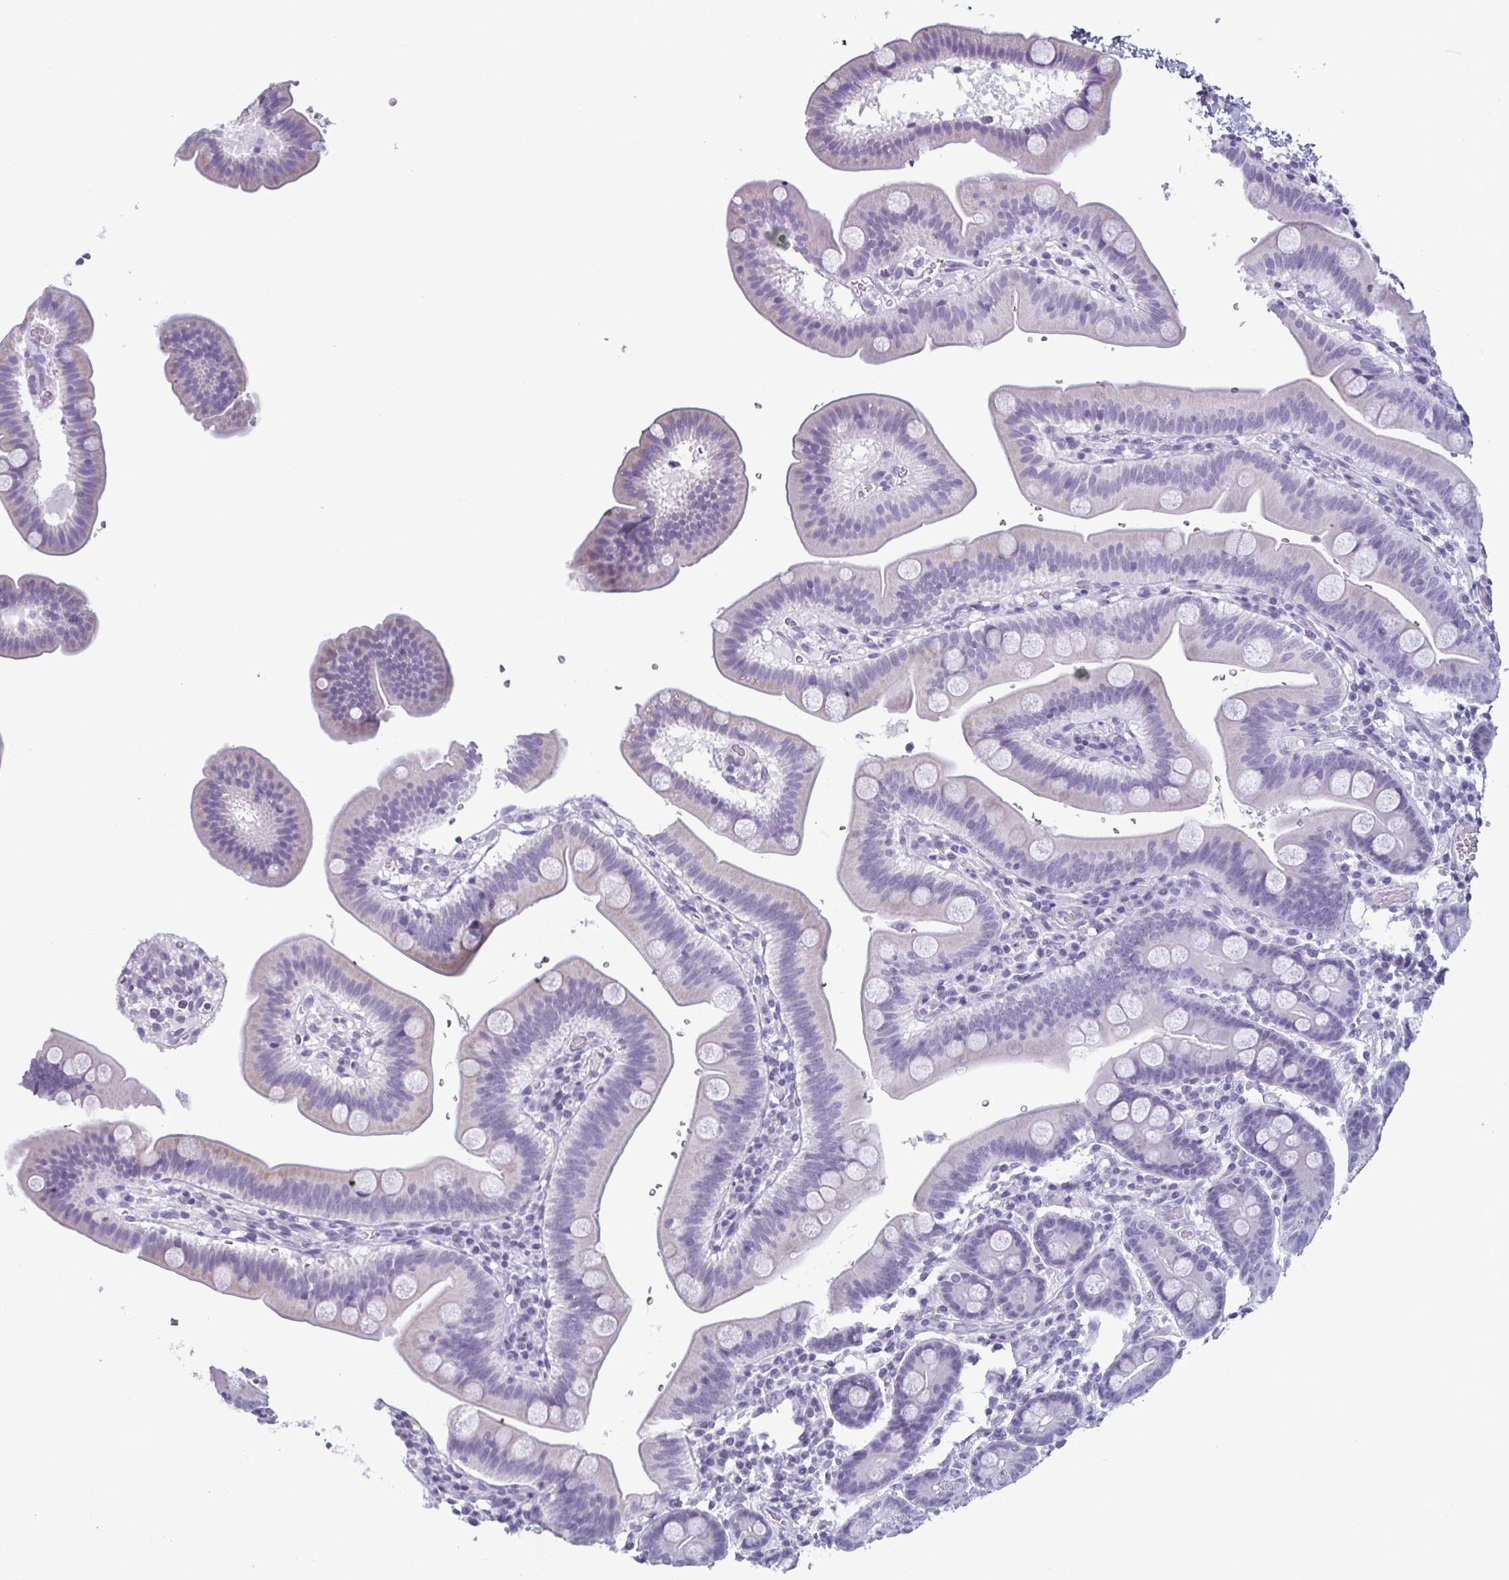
{"staining": {"intensity": "negative", "quantity": "none", "location": "none"}, "tissue": "duodenum", "cell_type": "Glandular cells", "image_type": "normal", "snomed": [{"axis": "morphology", "description": "Normal tissue, NOS"}, {"axis": "topography", "description": "Pancreas"}, {"axis": "topography", "description": "Duodenum"}], "caption": "Immunohistochemical staining of unremarkable duodenum reveals no significant expression in glandular cells. (Brightfield microscopy of DAB (3,3'-diaminobenzidine) IHC at high magnification).", "gene": "KRT78", "patient": {"sex": "male", "age": 59}}